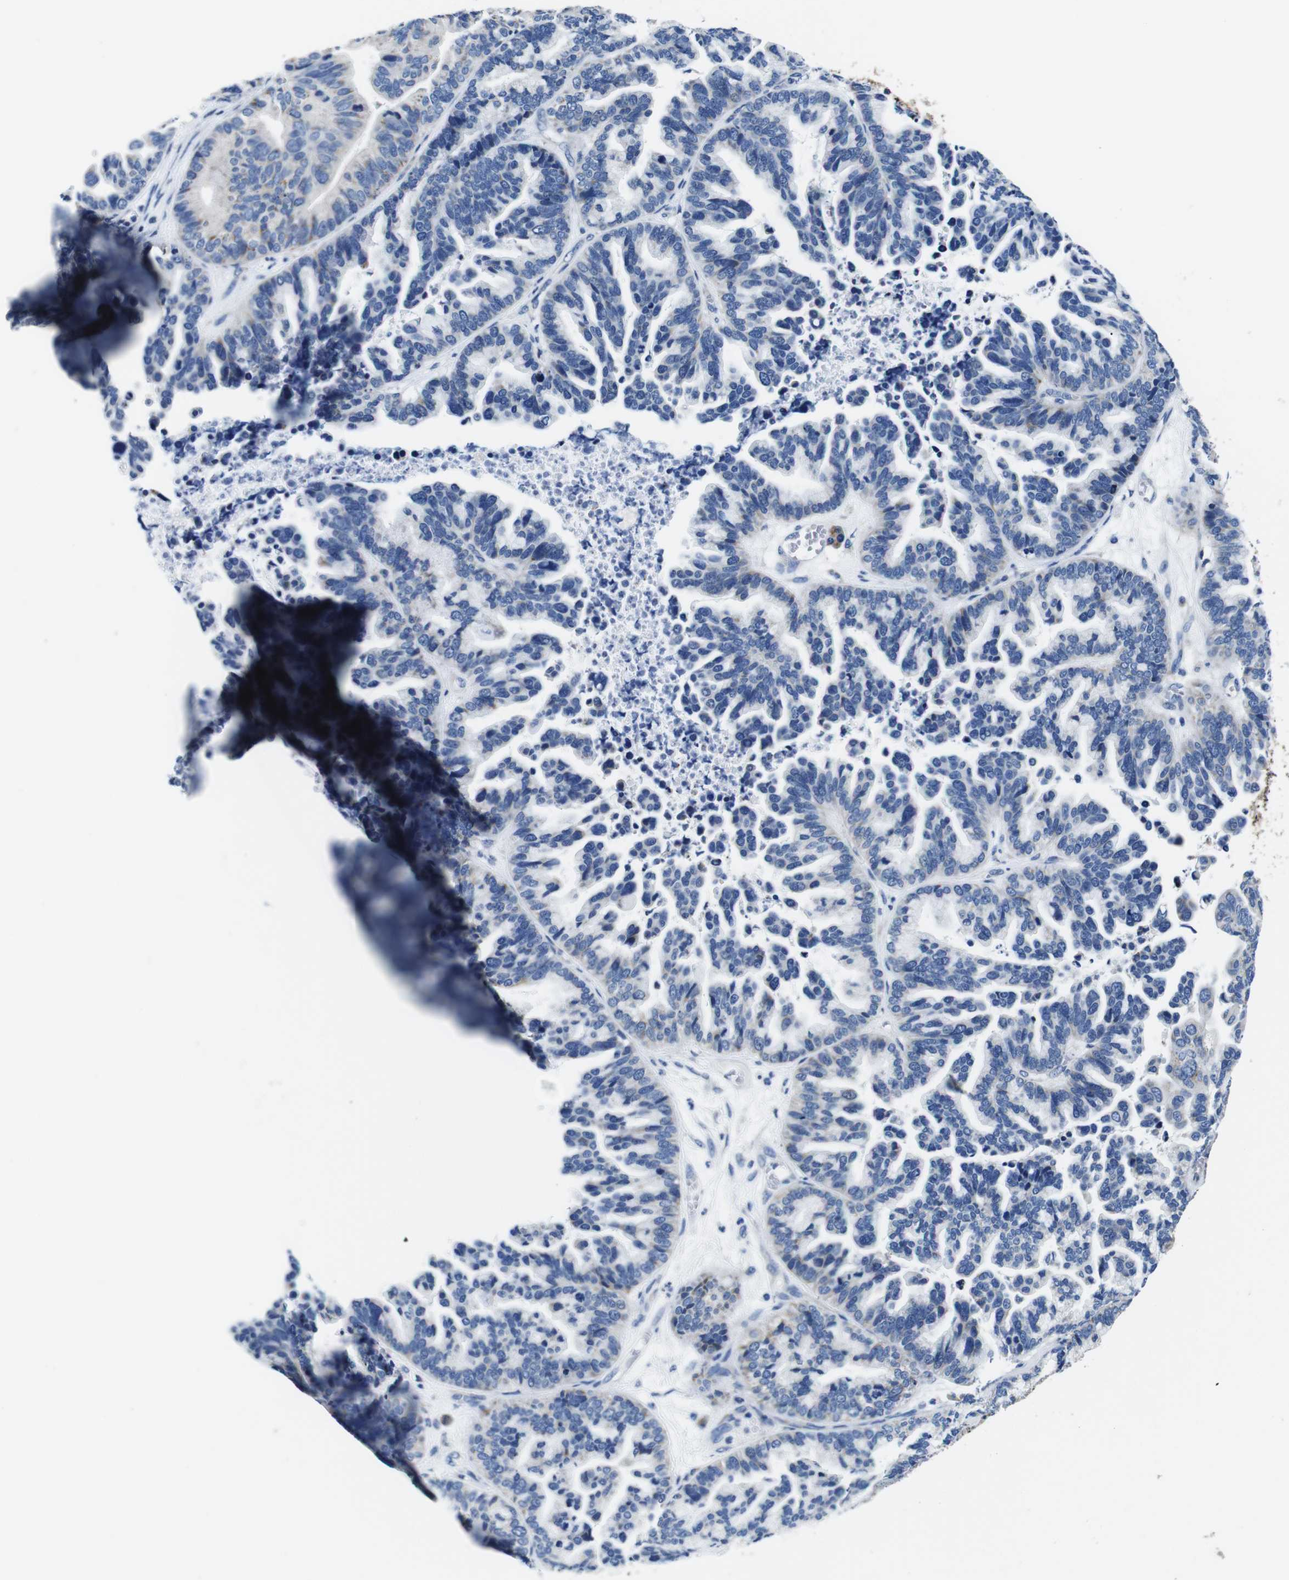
{"staining": {"intensity": "negative", "quantity": "none", "location": "none"}, "tissue": "ovarian cancer", "cell_type": "Tumor cells", "image_type": "cancer", "snomed": [{"axis": "morphology", "description": "Cystadenocarcinoma, serous, NOS"}, {"axis": "topography", "description": "Ovary"}], "caption": "Tumor cells show no significant expression in ovarian cancer (serous cystadenocarcinoma). The staining was performed using DAB (3,3'-diaminobenzidine) to visualize the protein expression in brown, while the nuclei were stained in blue with hematoxylin (Magnification: 20x).", "gene": "SNX19", "patient": {"sex": "female", "age": 56}}